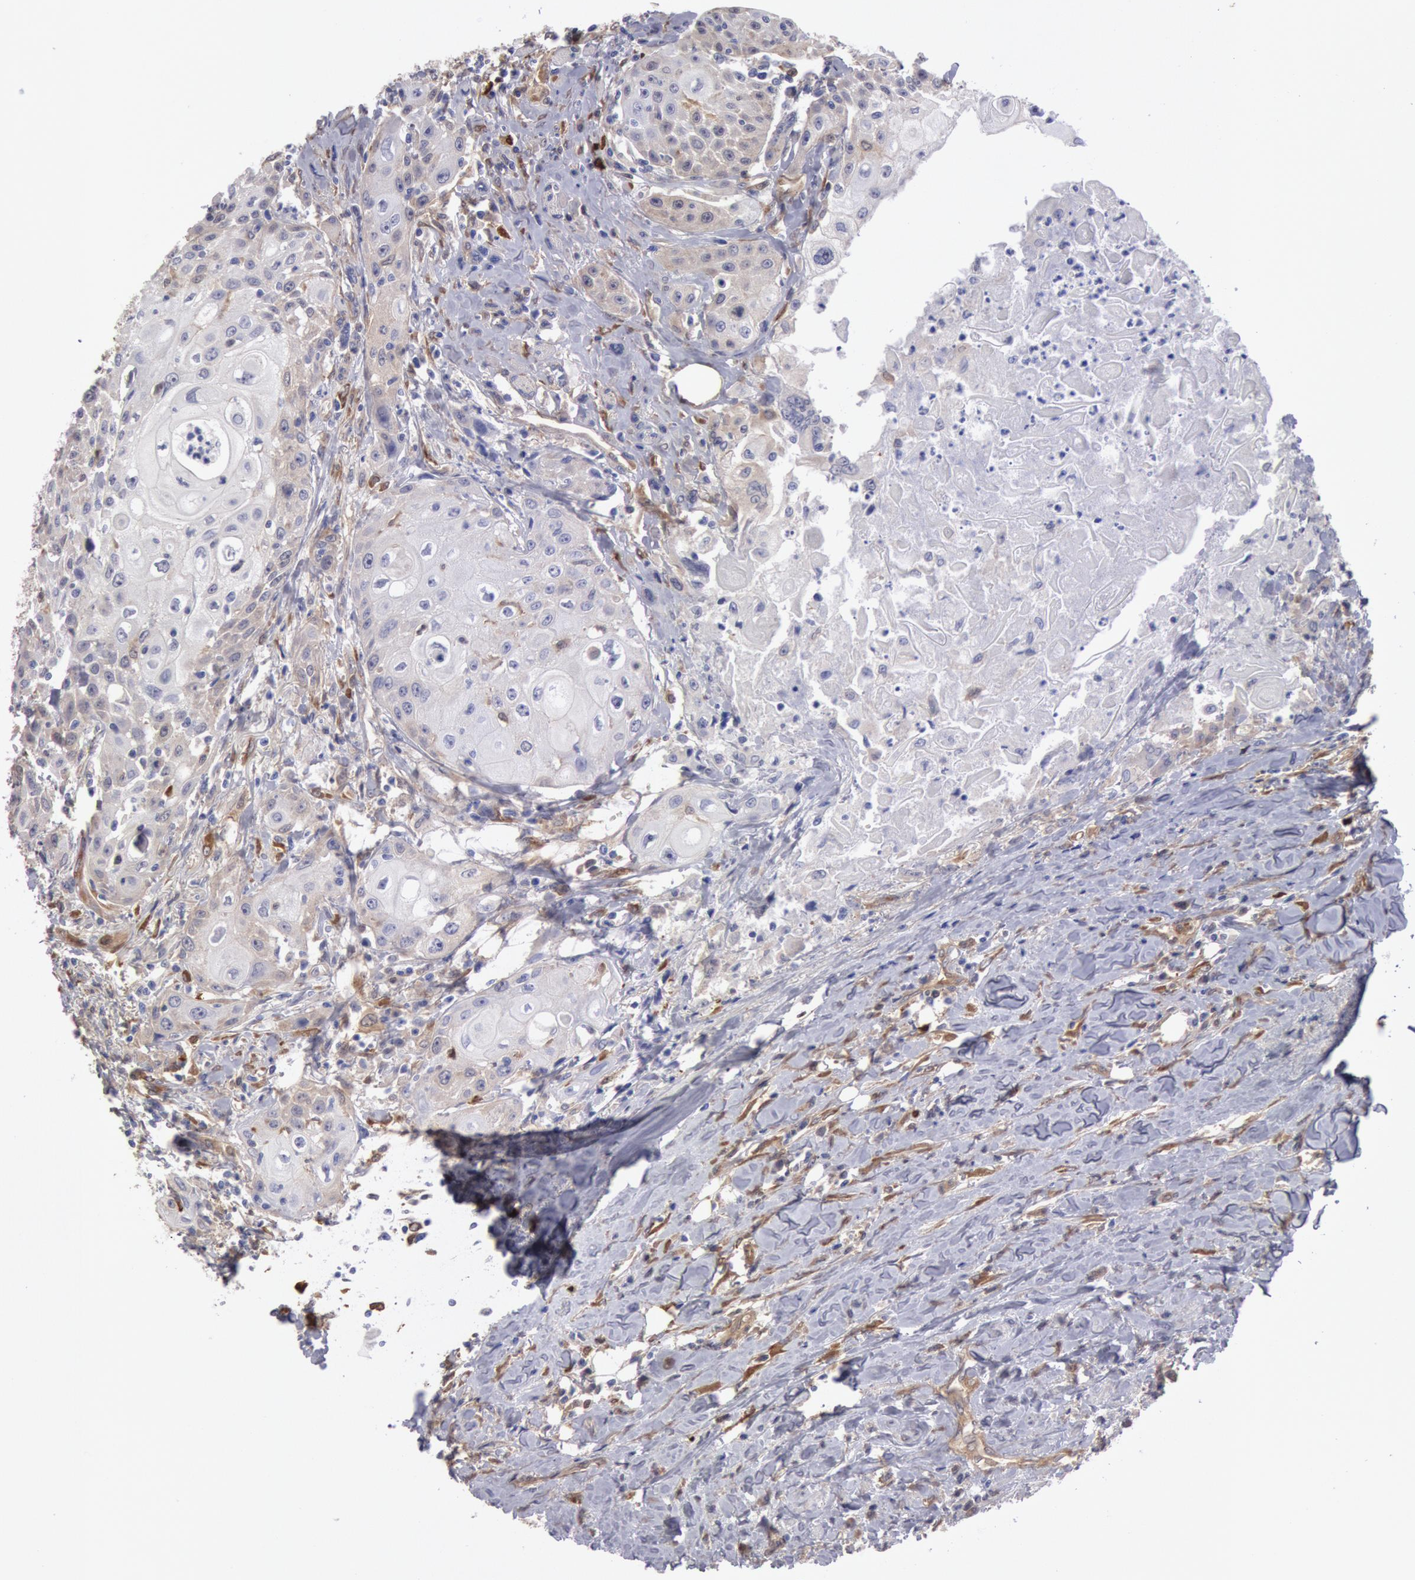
{"staining": {"intensity": "negative", "quantity": "none", "location": "none"}, "tissue": "head and neck cancer", "cell_type": "Tumor cells", "image_type": "cancer", "snomed": [{"axis": "morphology", "description": "Squamous cell carcinoma, NOS"}, {"axis": "topography", "description": "Oral tissue"}, {"axis": "topography", "description": "Head-Neck"}], "caption": "Head and neck squamous cell carcinoma was stained to show a protein in brown. There is no significant positivity in tumor cells.", "gene": "CCDC50", "patient": {"sex": "female", "age": 82}}